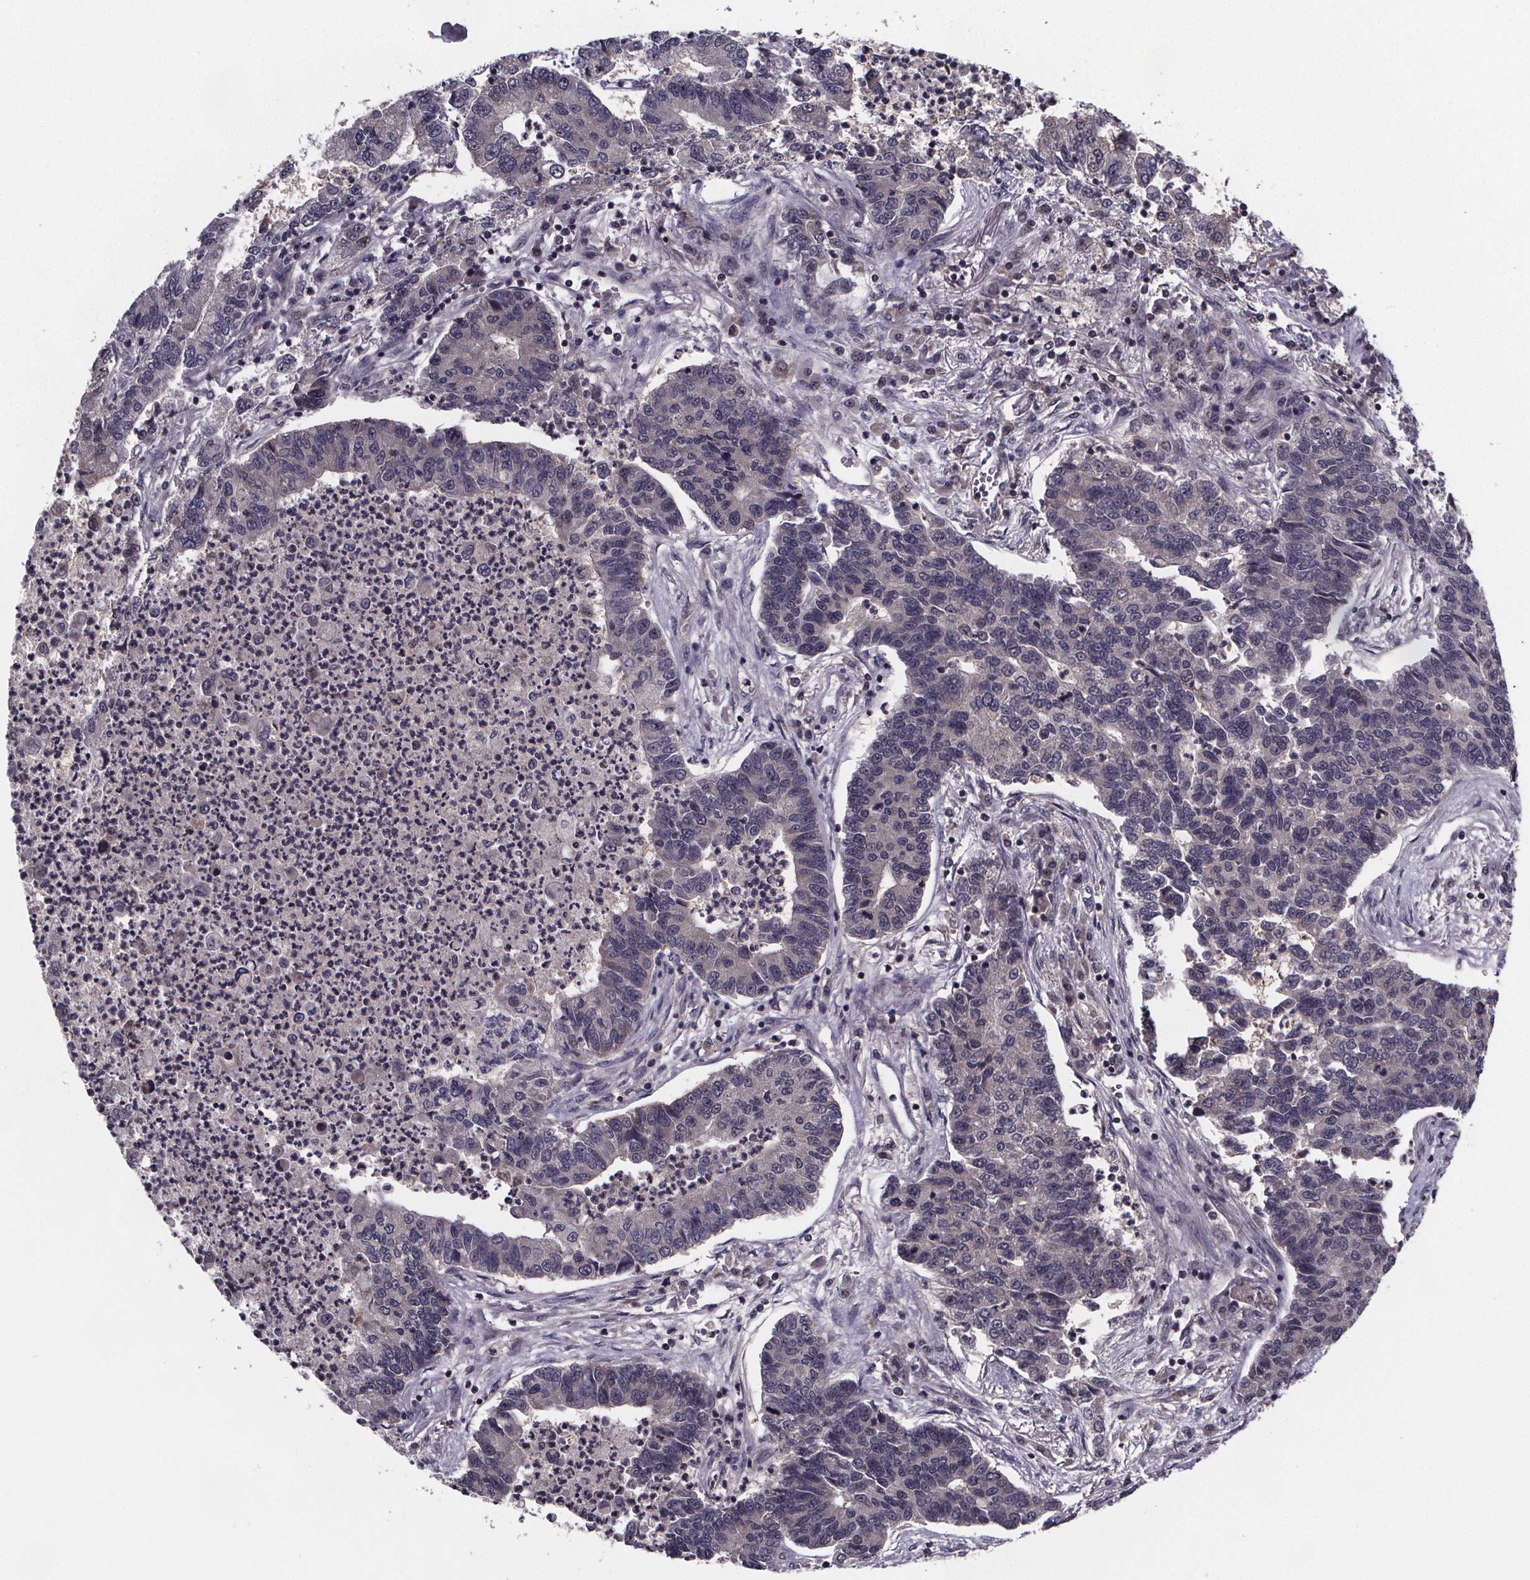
{"staining": {"intensity": "negative", "quantity": "none", "location": "none"}, "tissue": "lung cancer", "cell_type": "Tumor cells", "image_type": "cancer", "snomed": [{"axis": "morphology", "description": "Adenocarcinoma, NOS"}, {"axis": "topography", "description": "Lung"}], "caption": "Protein analysis of lung cancer demonstrates no significant expression in tumor cells.", "gene": "FN3KRP", "patient": {"sex": "female", "age": 57}}